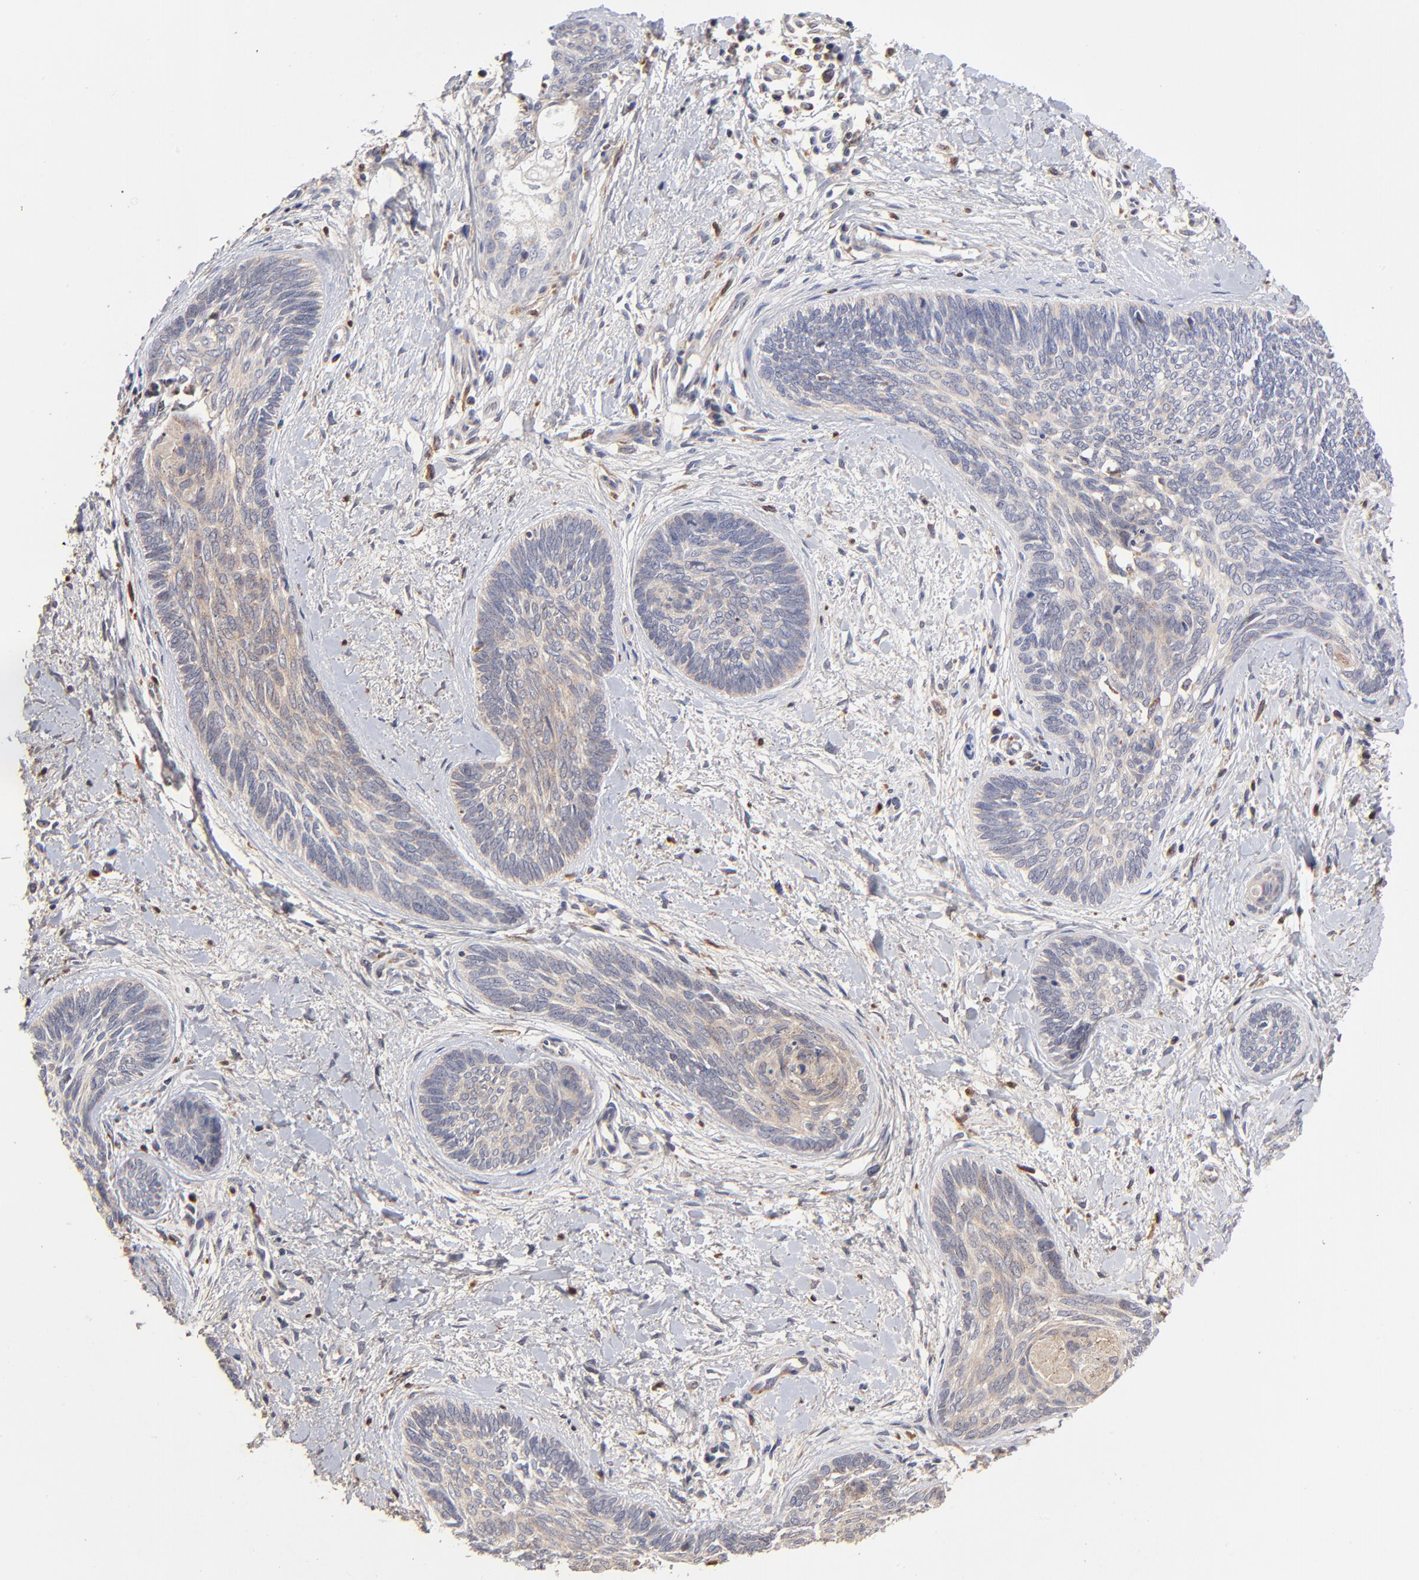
{"staining": {"intensity": "weak", "quantity": "25%-75%", "location": "cytoplasmic/membranous"}, "tissue": "skin cancer", "cell_type": "Tumor cells", "image_type": "cancer", "snomed": [{"axis": "morphology", "description": "Basal cell carcinoma"}, {"axis": "topography", "description": "Skin"}], "caption": "Tumor cells reveal weak cytoplasmic/membranous expression in approximately 25%-75% of cells in skin cancer (basal cell carcinoma). (IHC, brightfield microscopy, high magnification).", "gene": "FBXL12", "patient": {"sex": "female", "age": 81}}